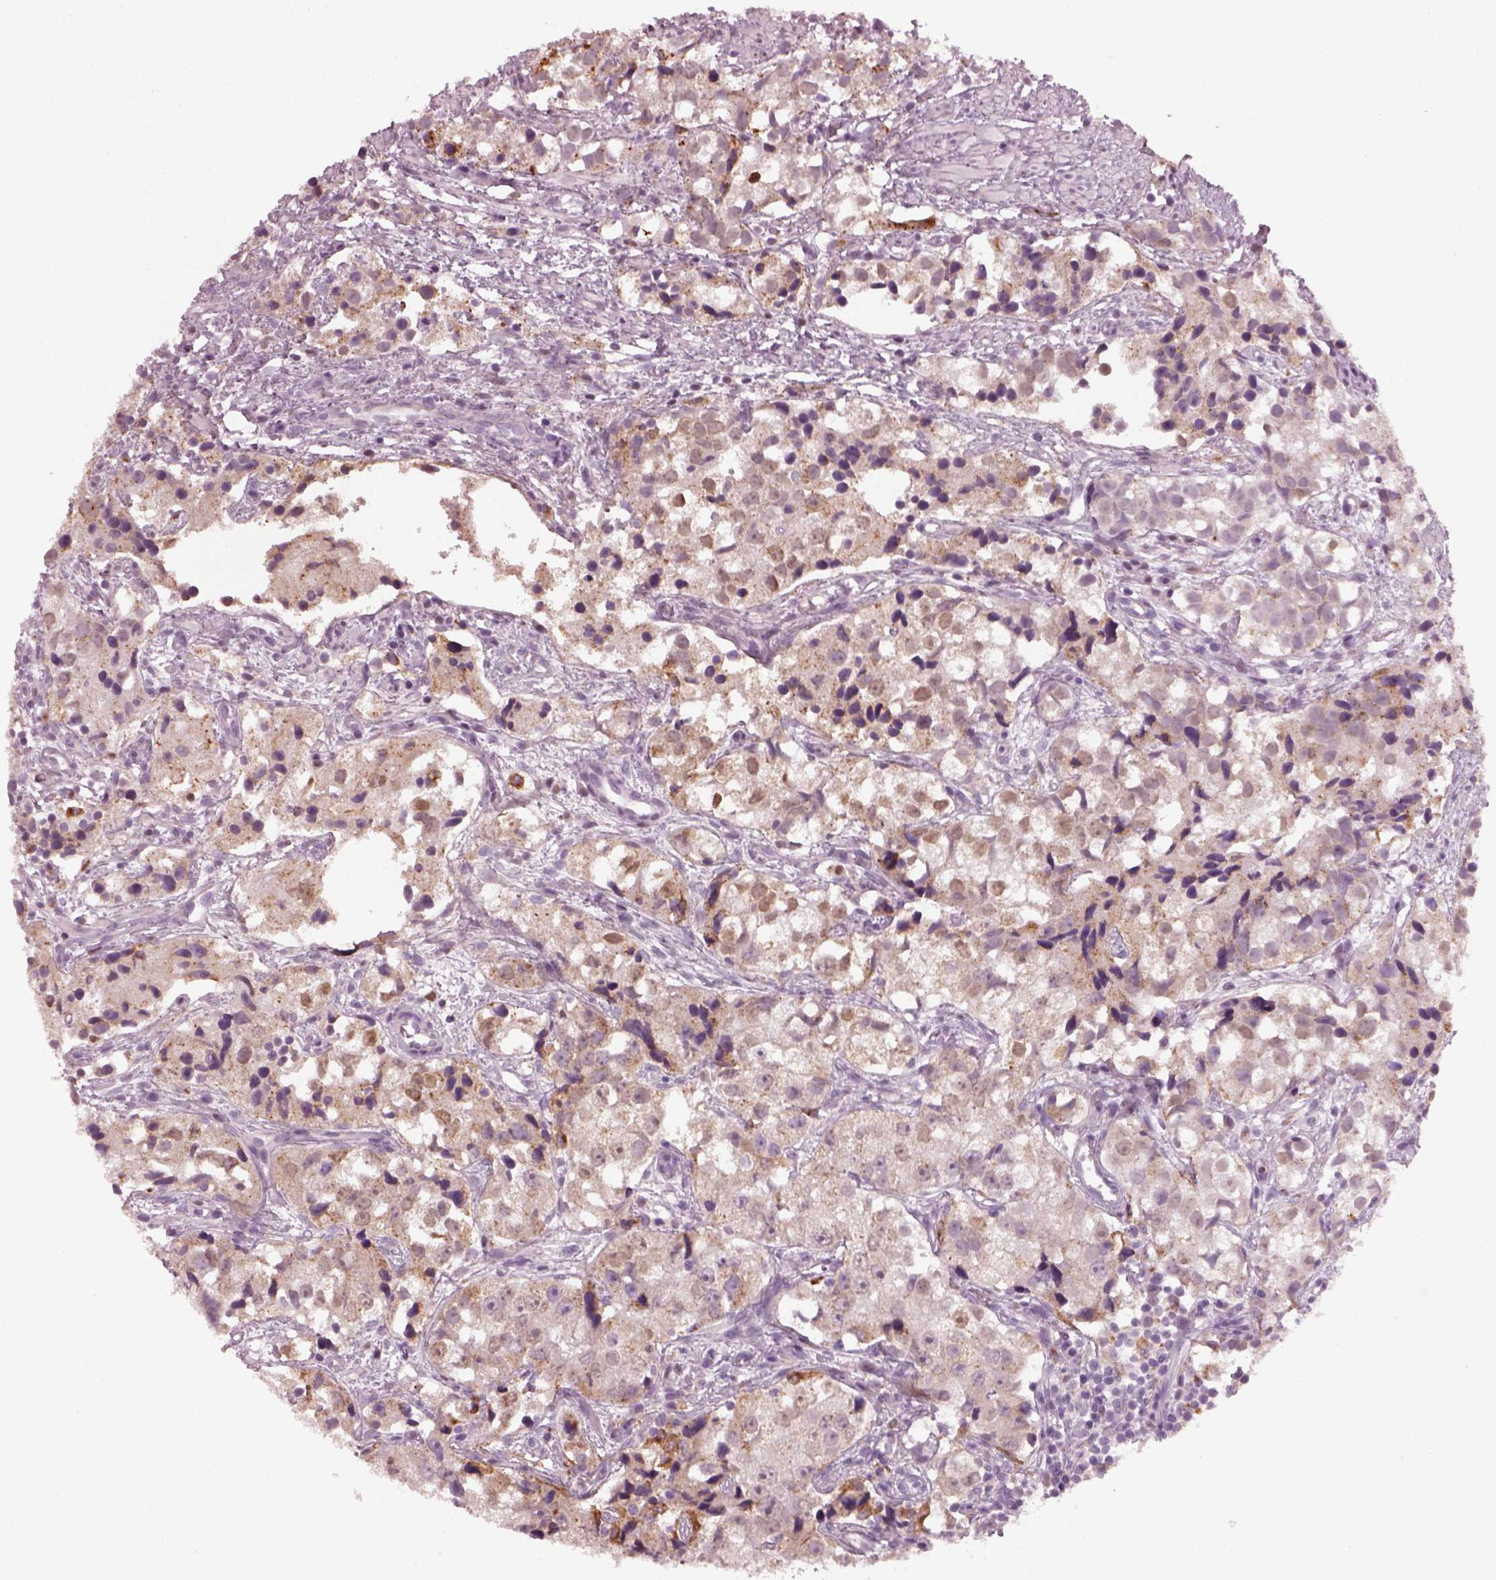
{"staining": {"intensity": "weak", "quantity": ">75%", "location": "cytoplasmic/membranous"}, "tissue": "prostate cancer", "cell_type": "Tumor cells", "image_type": "cancer", "snomed": [{"axis": "morphology", "description": "Adenocarcinoma, High grade"}, {"axis": "topography", "description": "Prostate"}], "caption": "Prostate cancer stained for a protein exhibits weak cytoplasmic/membranous positivity in tumor cells.", "gene": "TMEM231", "patient": {"sex": "male", "age": 68}}